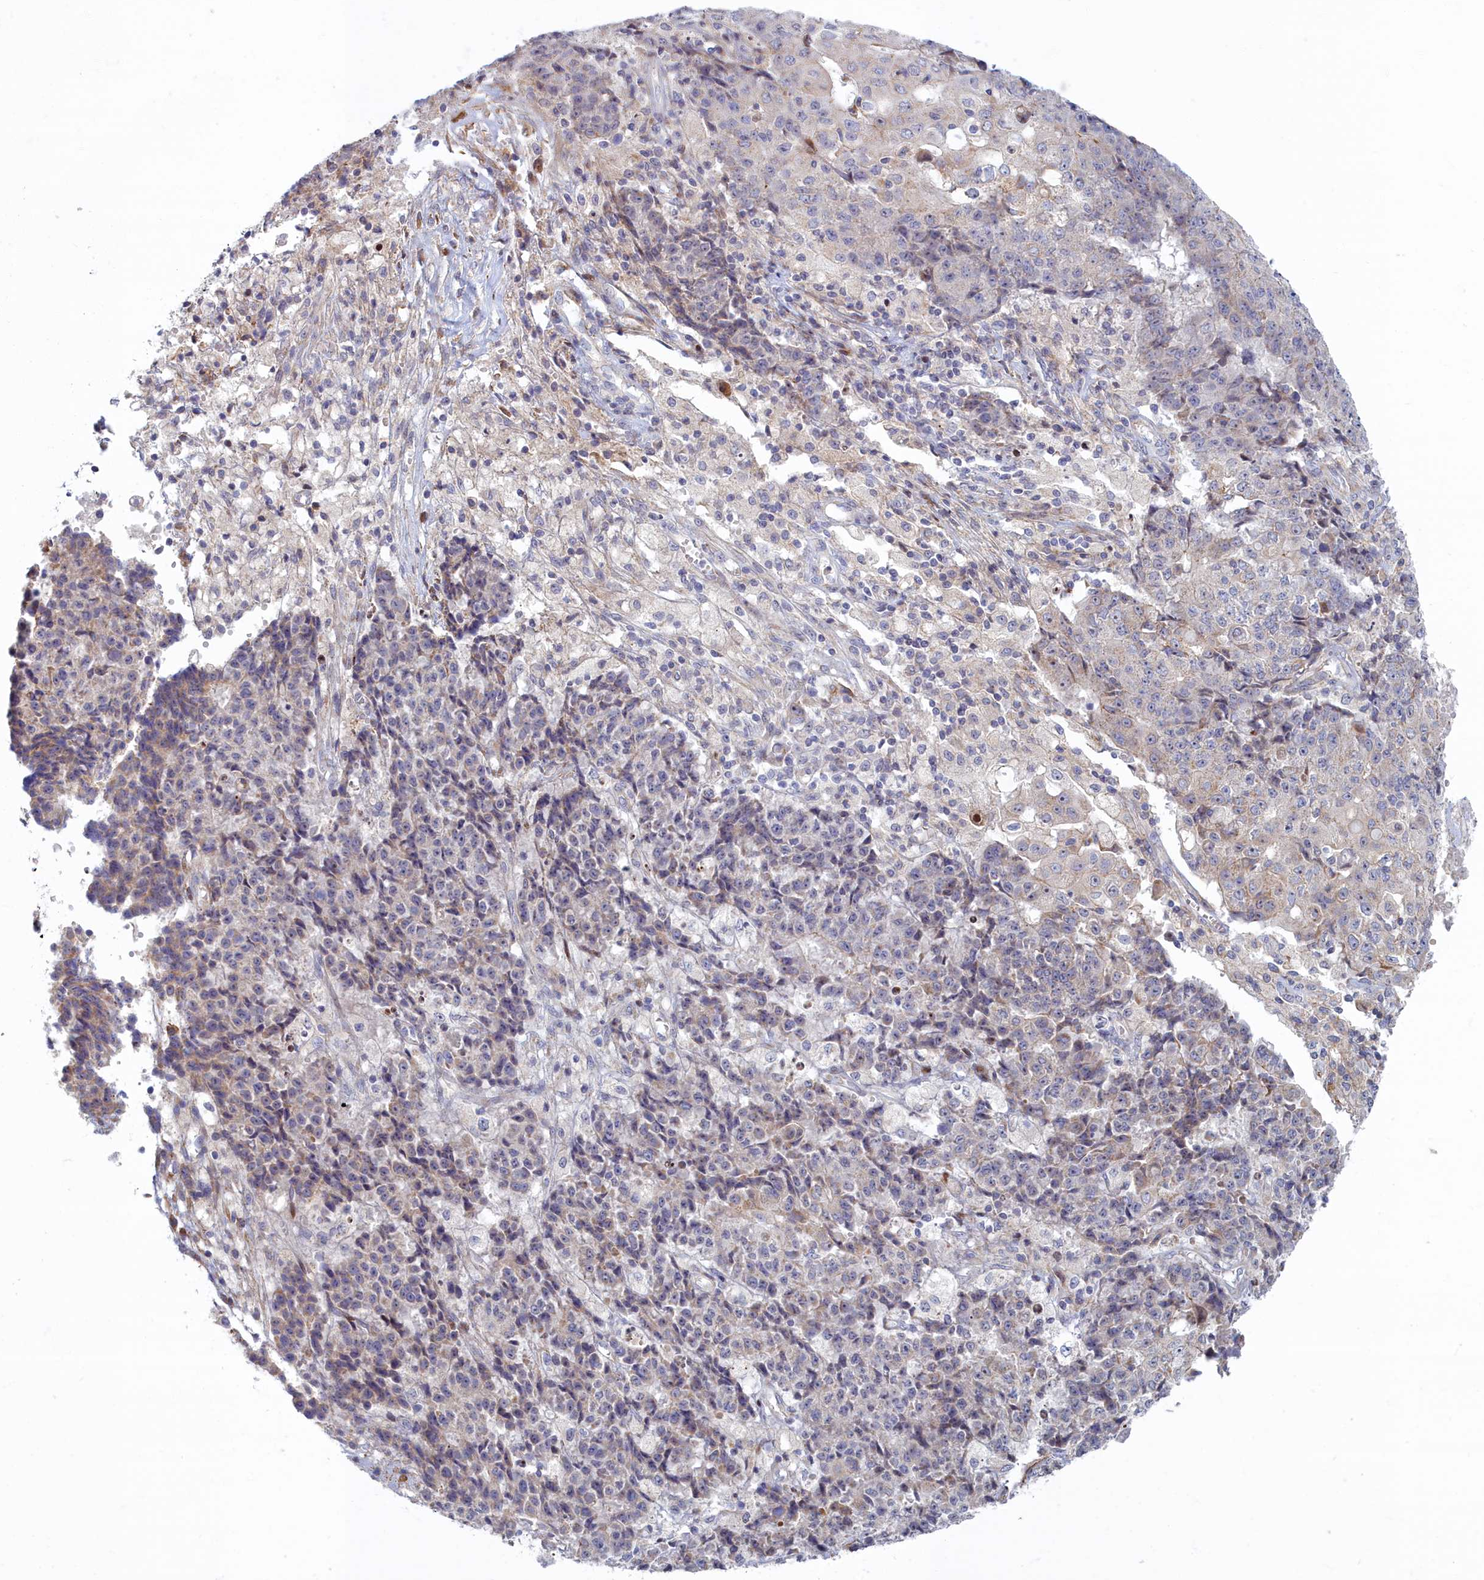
{"staining": {"intensity": "negative", "quantity": "none", "location": "none"}, "tissue": "ovarian cancer", "cell_type": "Tumor cells", "image_type": "cancer", "snomed": [{"axis": "morphology", "description": "Carcinoma, endometroid"}, {"axis": "topography", "description": "Ovary"}], "caption": "Protein analysis of ovarian cancer (endometroid carcinoma) displays no significant positivity in tumor cells.", "gene": "C15orf40", "patient": {"sex": "female", "age": 42}}